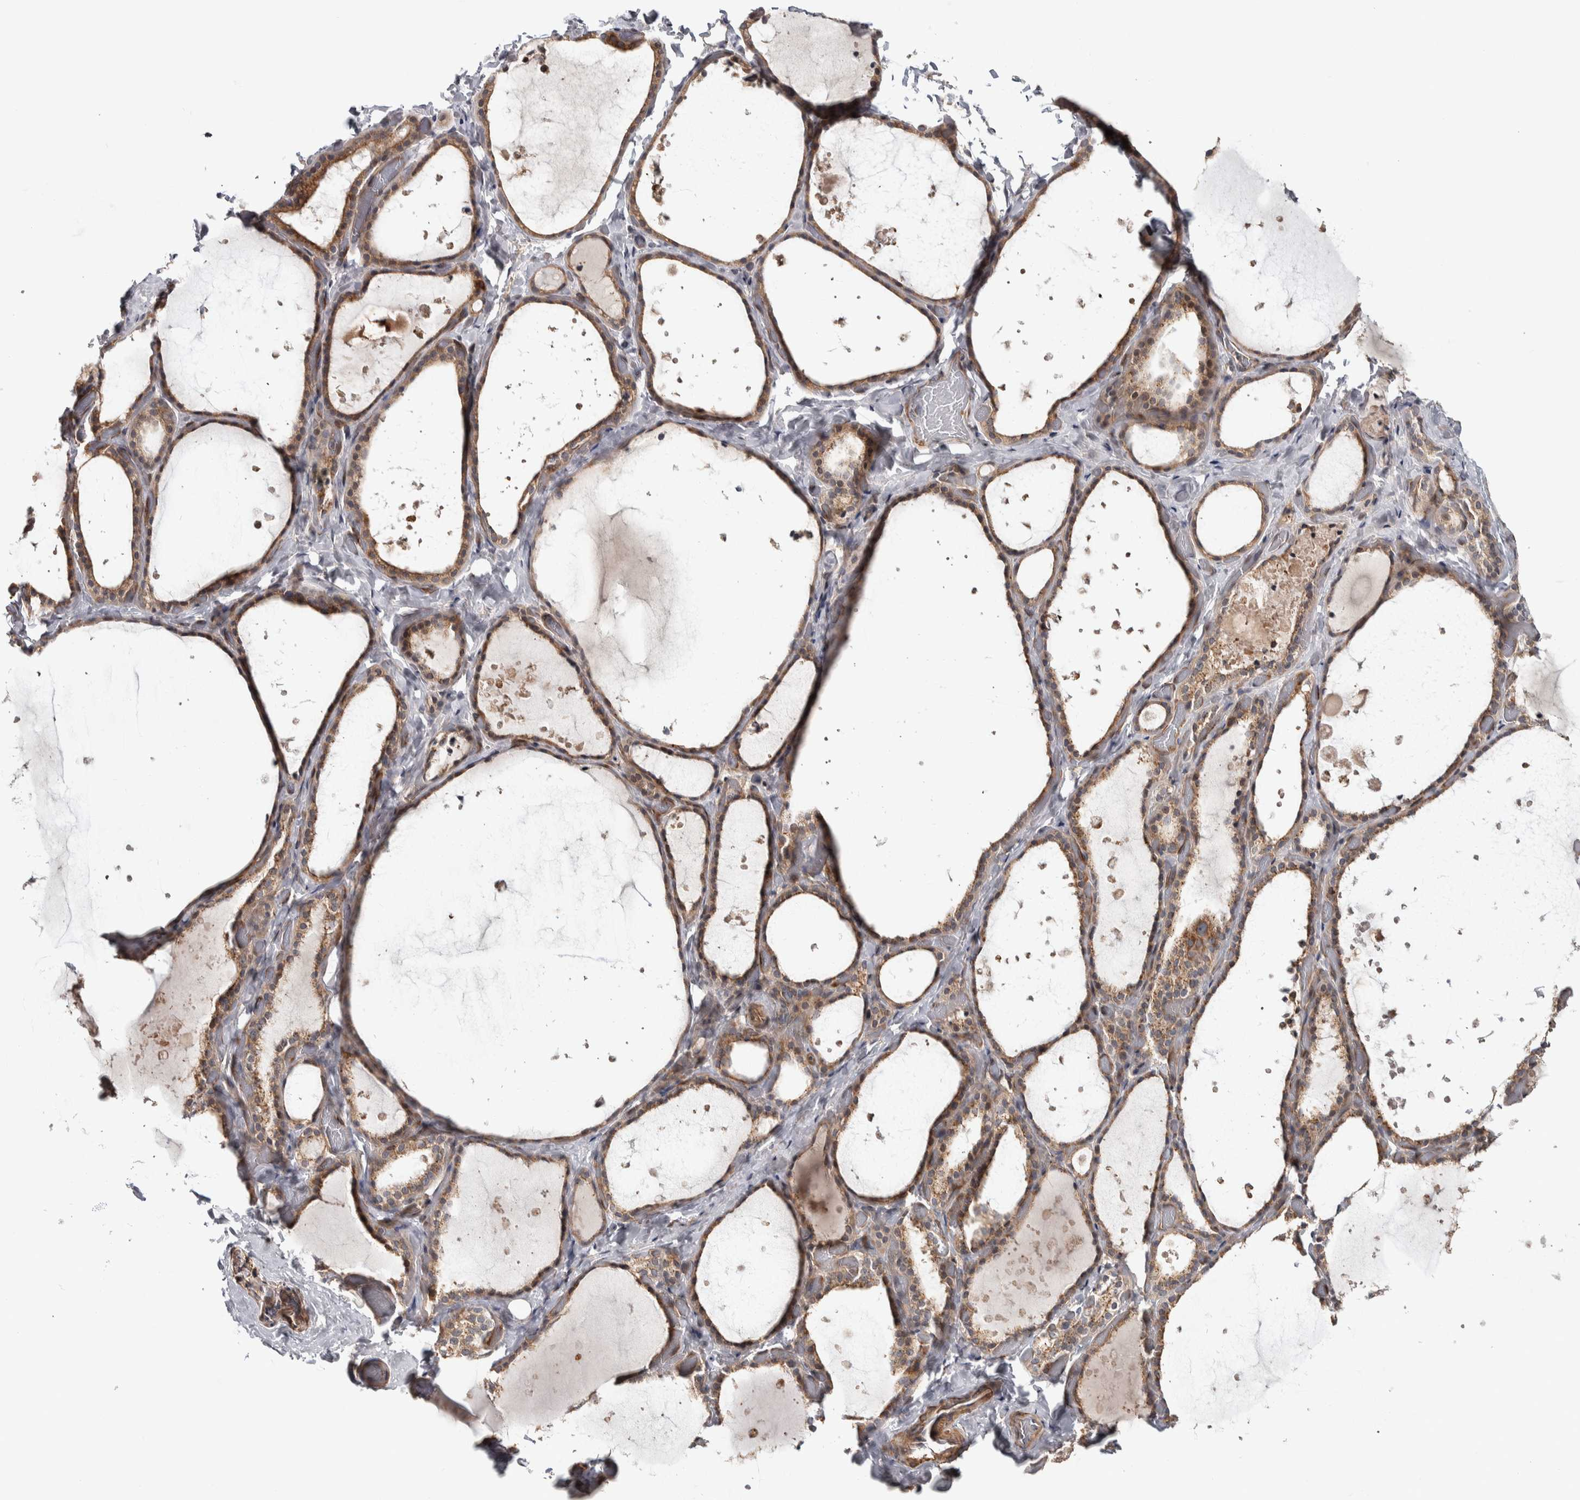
{"staining": {"intensity": "weak", "quantity": ">75%", "location": "cytoplasmic/membranous"}, "tissue": "thyroid gland", "cell_type": "Glandular cells", "image_type": "normal", "snomed": [{"axis": "morphology", "description": "Normal tissue, NOS"}, {"axis": "topography", "description": "Thyroid gland"}], "caption": "An IHC photomicrograph of benign tissue is shown. Protein staining in brown labels weak cytoplasmic/membranous positivity in thyroid gland within glandular cells.", "gene": "CHMP4C", "patient": {"sex": "female", "age": 44}}